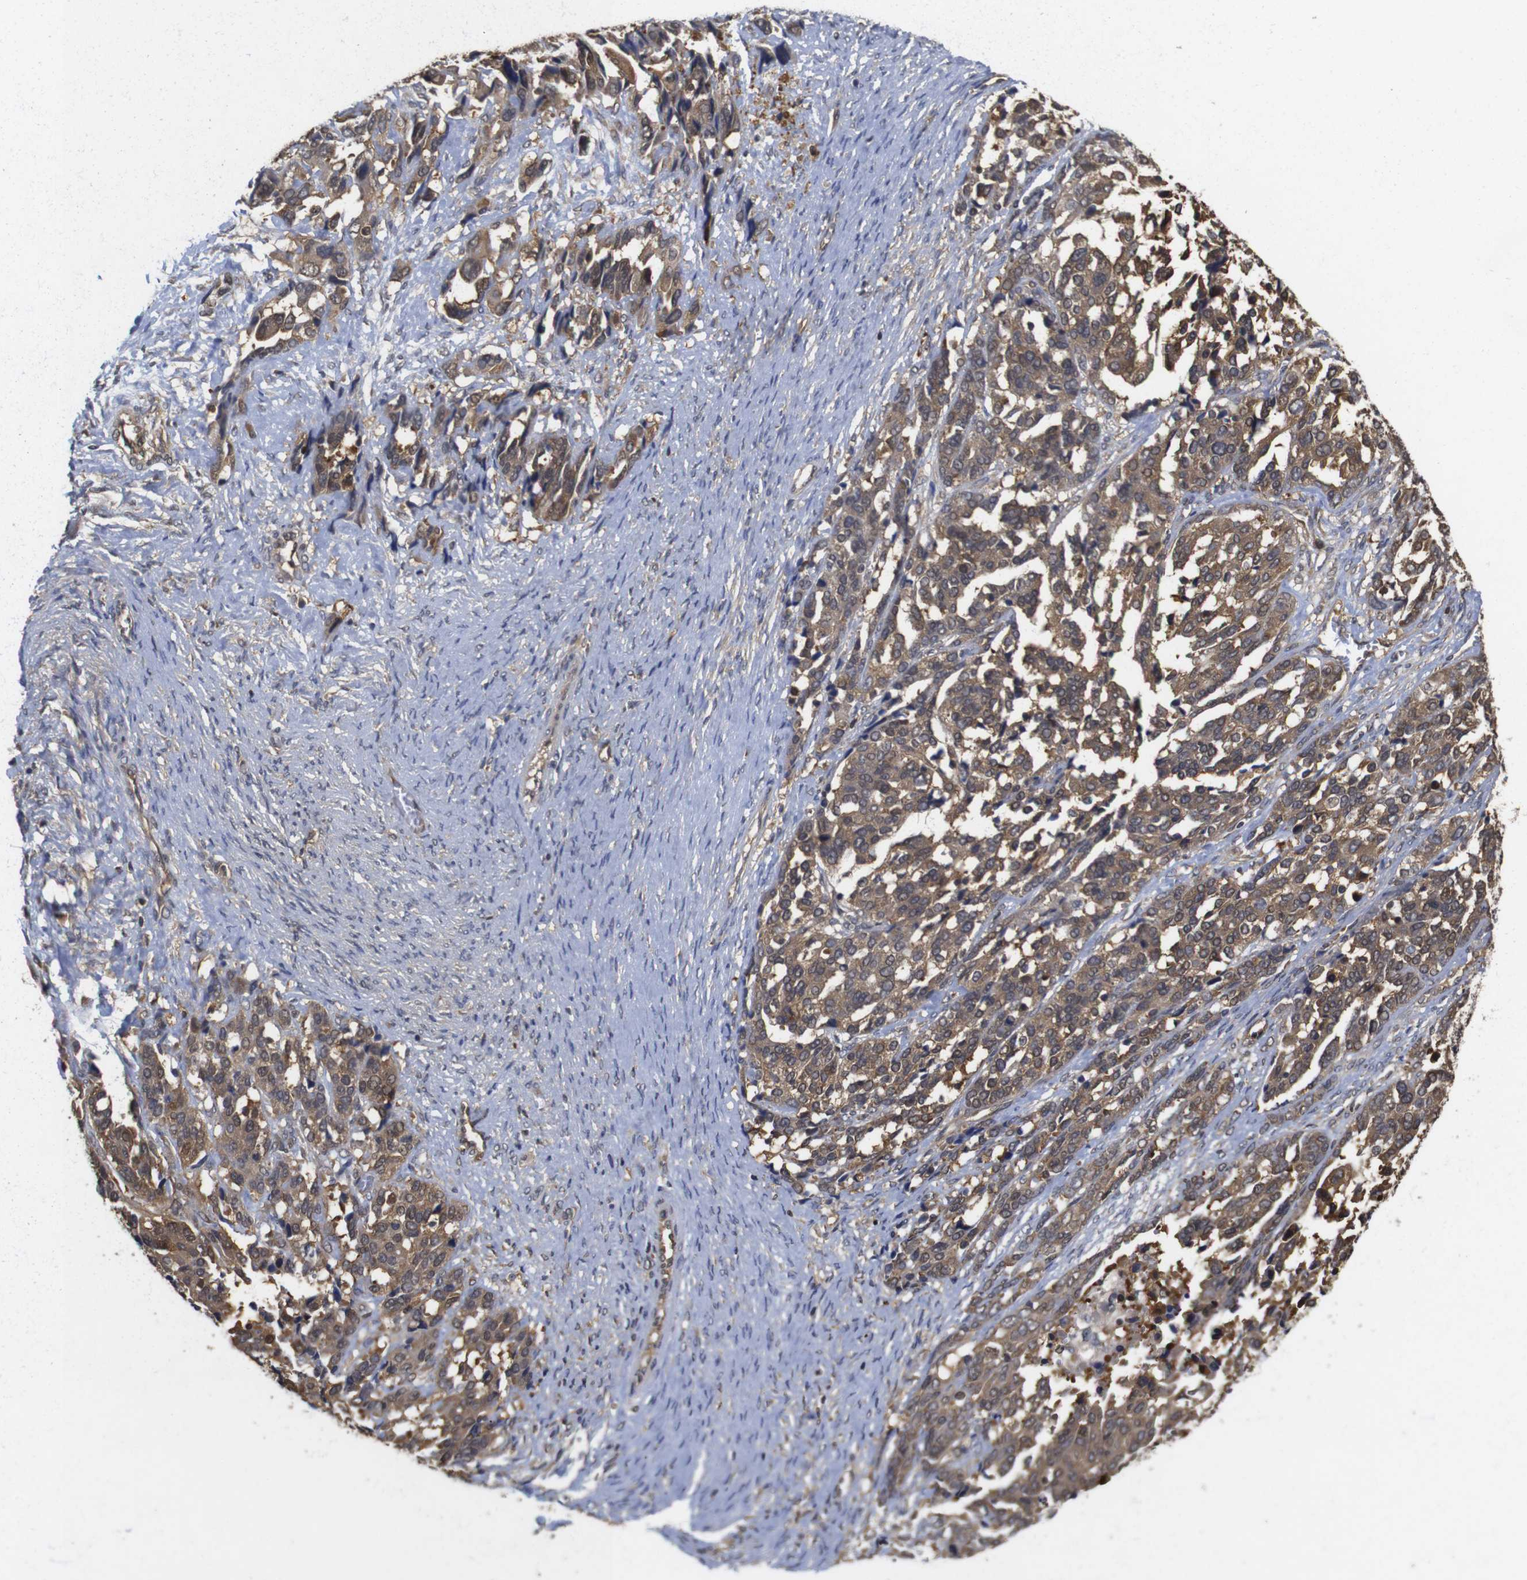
{"staining": {"intensity": "moderate", "quantity": ">75%", "location": "cytoplasmic/membranous"}, "tissue": "ovarian cancer", "cell_type": "Tumor cells", "image_type": "cancer", "snomed": [{"axis": "morphology", "description": "Cystadenocarcinoma, serous, NOS"}, {"axis": "topography", "description": "Ovary"}], "caption": "Human ovarian cancer stained with a protein marker reveals moderate staining in tumor cells.", "gene": "SUMO3", "patient": {"sex": "female", "age": 44}}